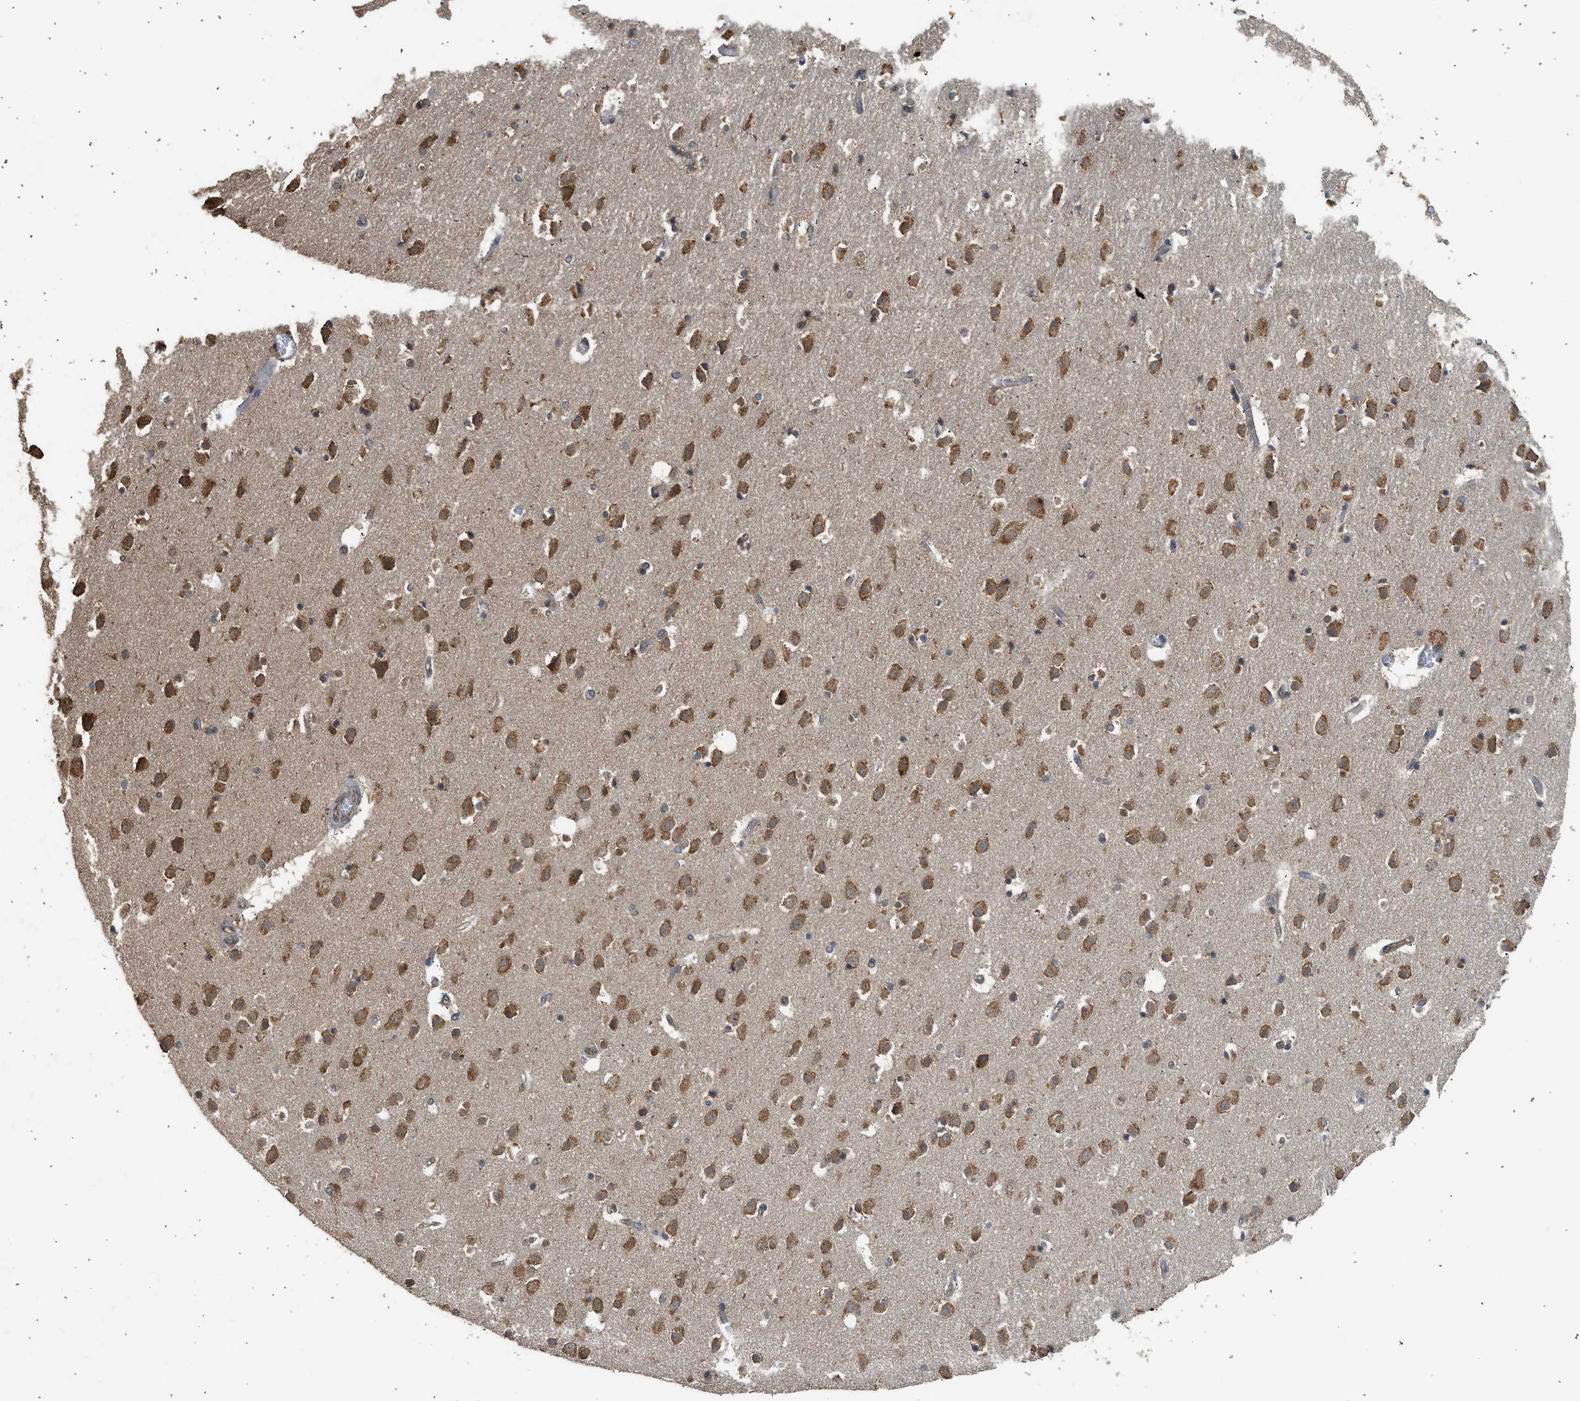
{"staining": {"intensity": "moderate", "quantity": ">75%", "location": "cytoplasmic/membranous"}, "tissue": "hippocampus", "cell_type": "Glial cells", "image_type": "normal", "snomed": [{"axis": "morphology", "description": "Normal tissue, NOS"}, {"axis": "topography", "description": "Hippocampus"}], "caption": "Human hippocampus stained for a protein (brown) displays moderate cytoplasmic/membranous positive positivity in approximately >75% of glial cells.", "gene": "HIP1R", "patient": {"sex": "male", "age": 45}}